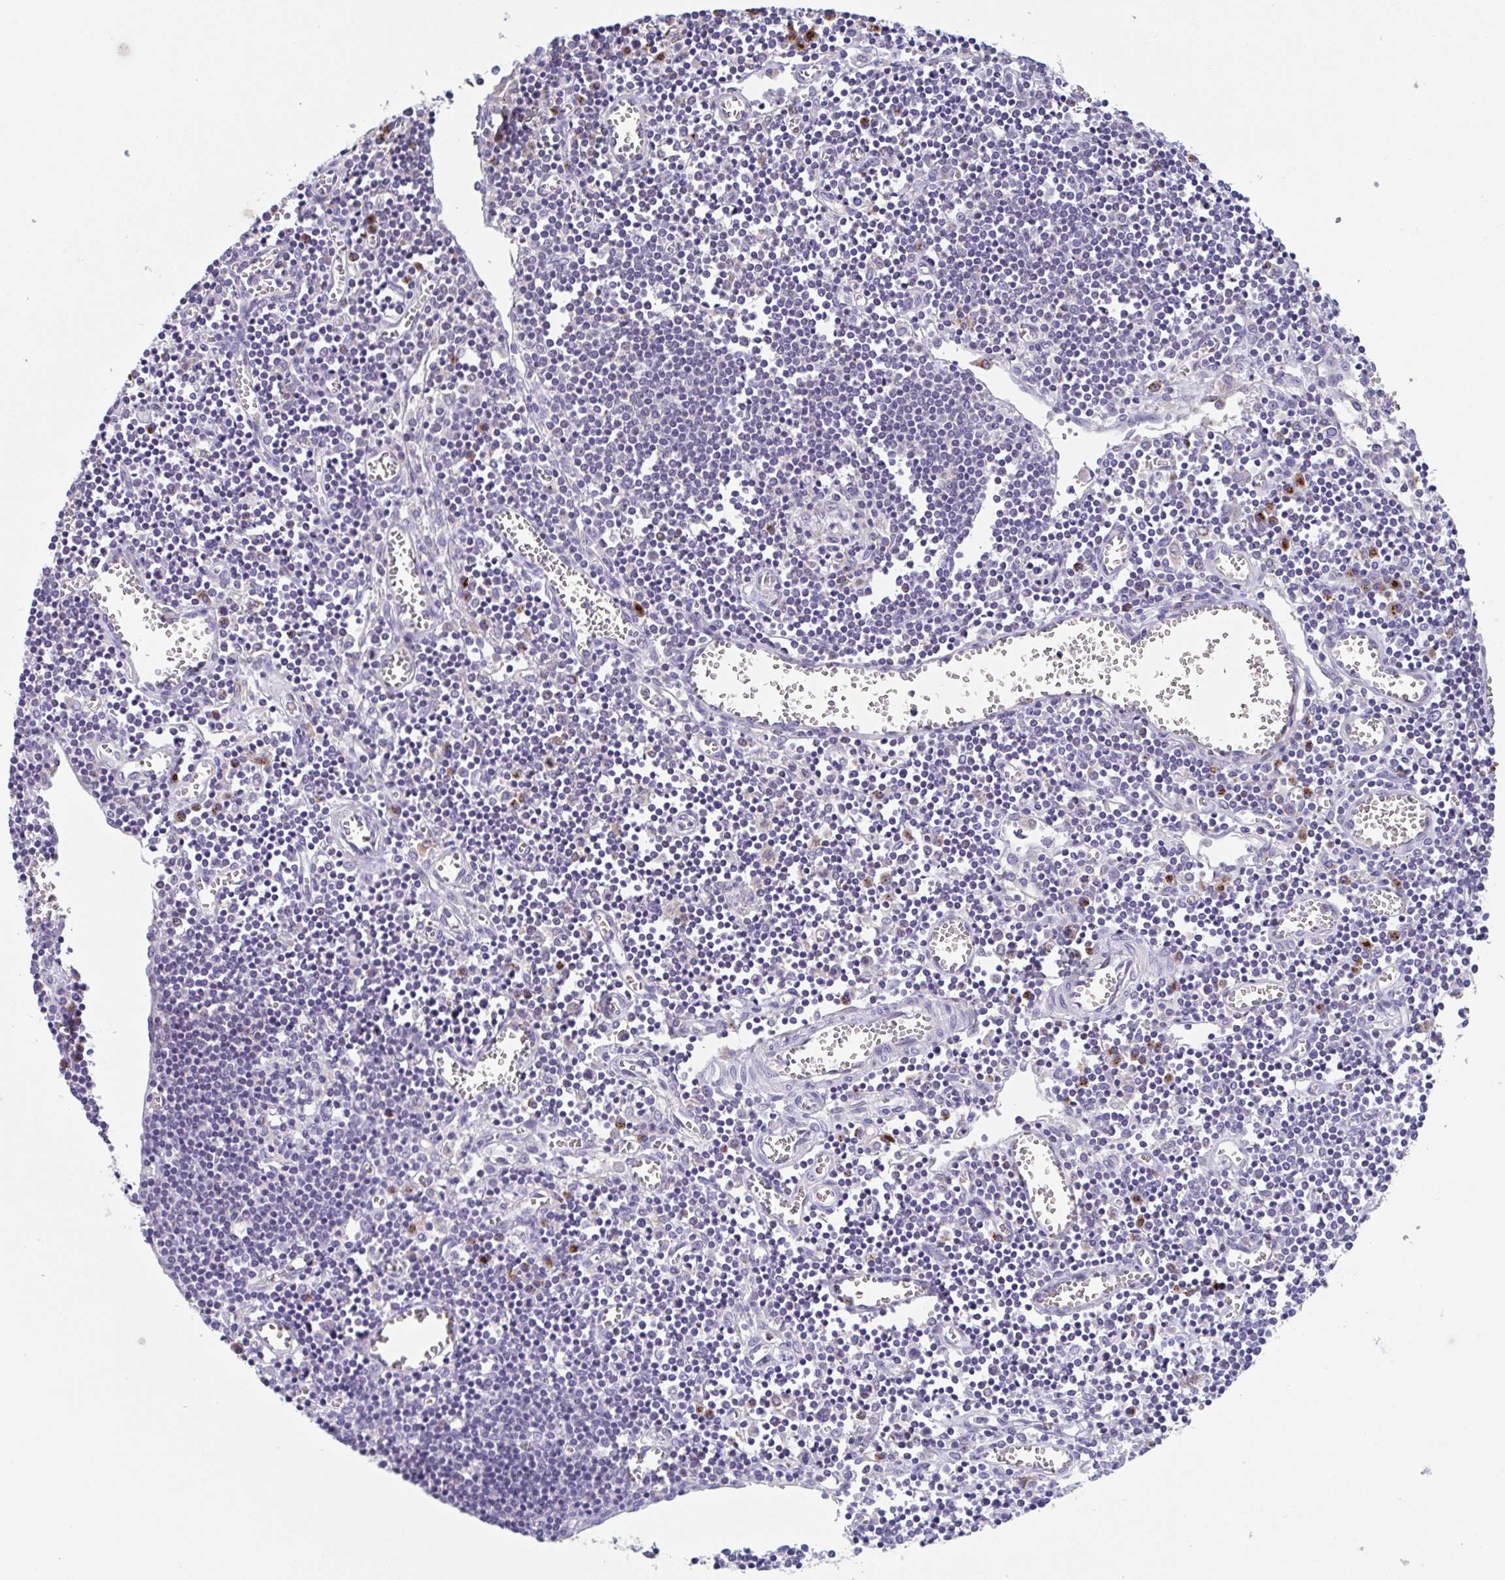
{"staining": {"intensity": "strong", "quantity": "<25%", "location": "cytoplasmic/membranous"}, "tissue": "lymph node", "cell_type": "Germinal center cells", "image_type": "normal", "snomed": [{"axis": "morphology", "description": "Normal tissue, NOS"}, {"axis": "topography", "description": "Lymph node"}], "caption": "A medium amount of strong cytoplasmic/membranous positivity is identified in about <25% of germinal center cells in benign lymph node. (DAB IHC with brightfield microscopy, high magnification).", "gene": "PROSER3", "patient": {"sex": "male", "age": 66}}